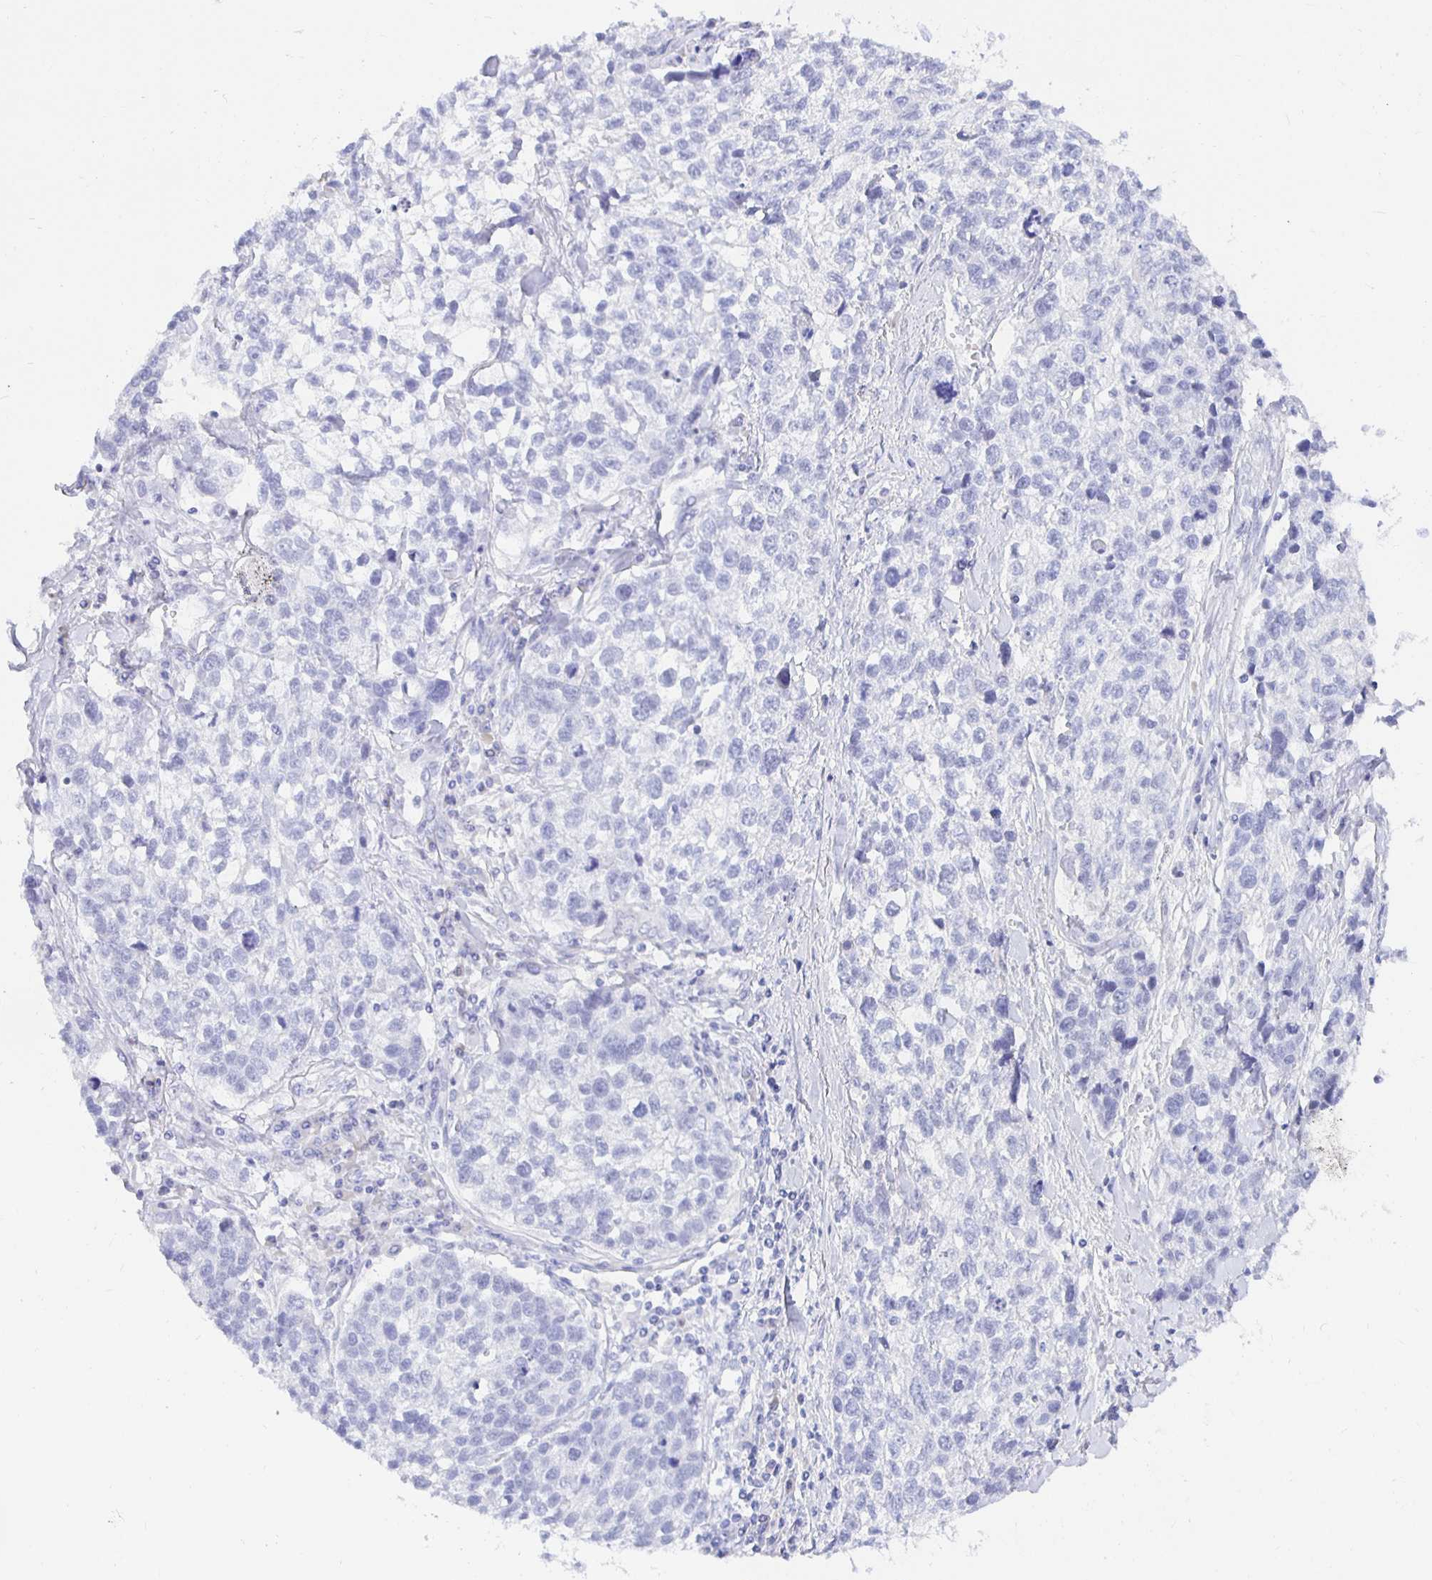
{"staining": {"intensity": "negative", "quantity": "none", "location": "none"}, "tissue": "lung cancer", "cell_type": "Tumor cells", "image_type": "cancer", "snomed": [{"axis": "morphology", "description": "Squamous cell carcinoma, NOS"}, {"axis": "topography", "description": "Lung"}], "caption": "Image shows no significant protein staining in tumor cells of lung squamous cell carcinoma.", "gene": "UMOD", "patient": {"sex": "male", "age": 74}}